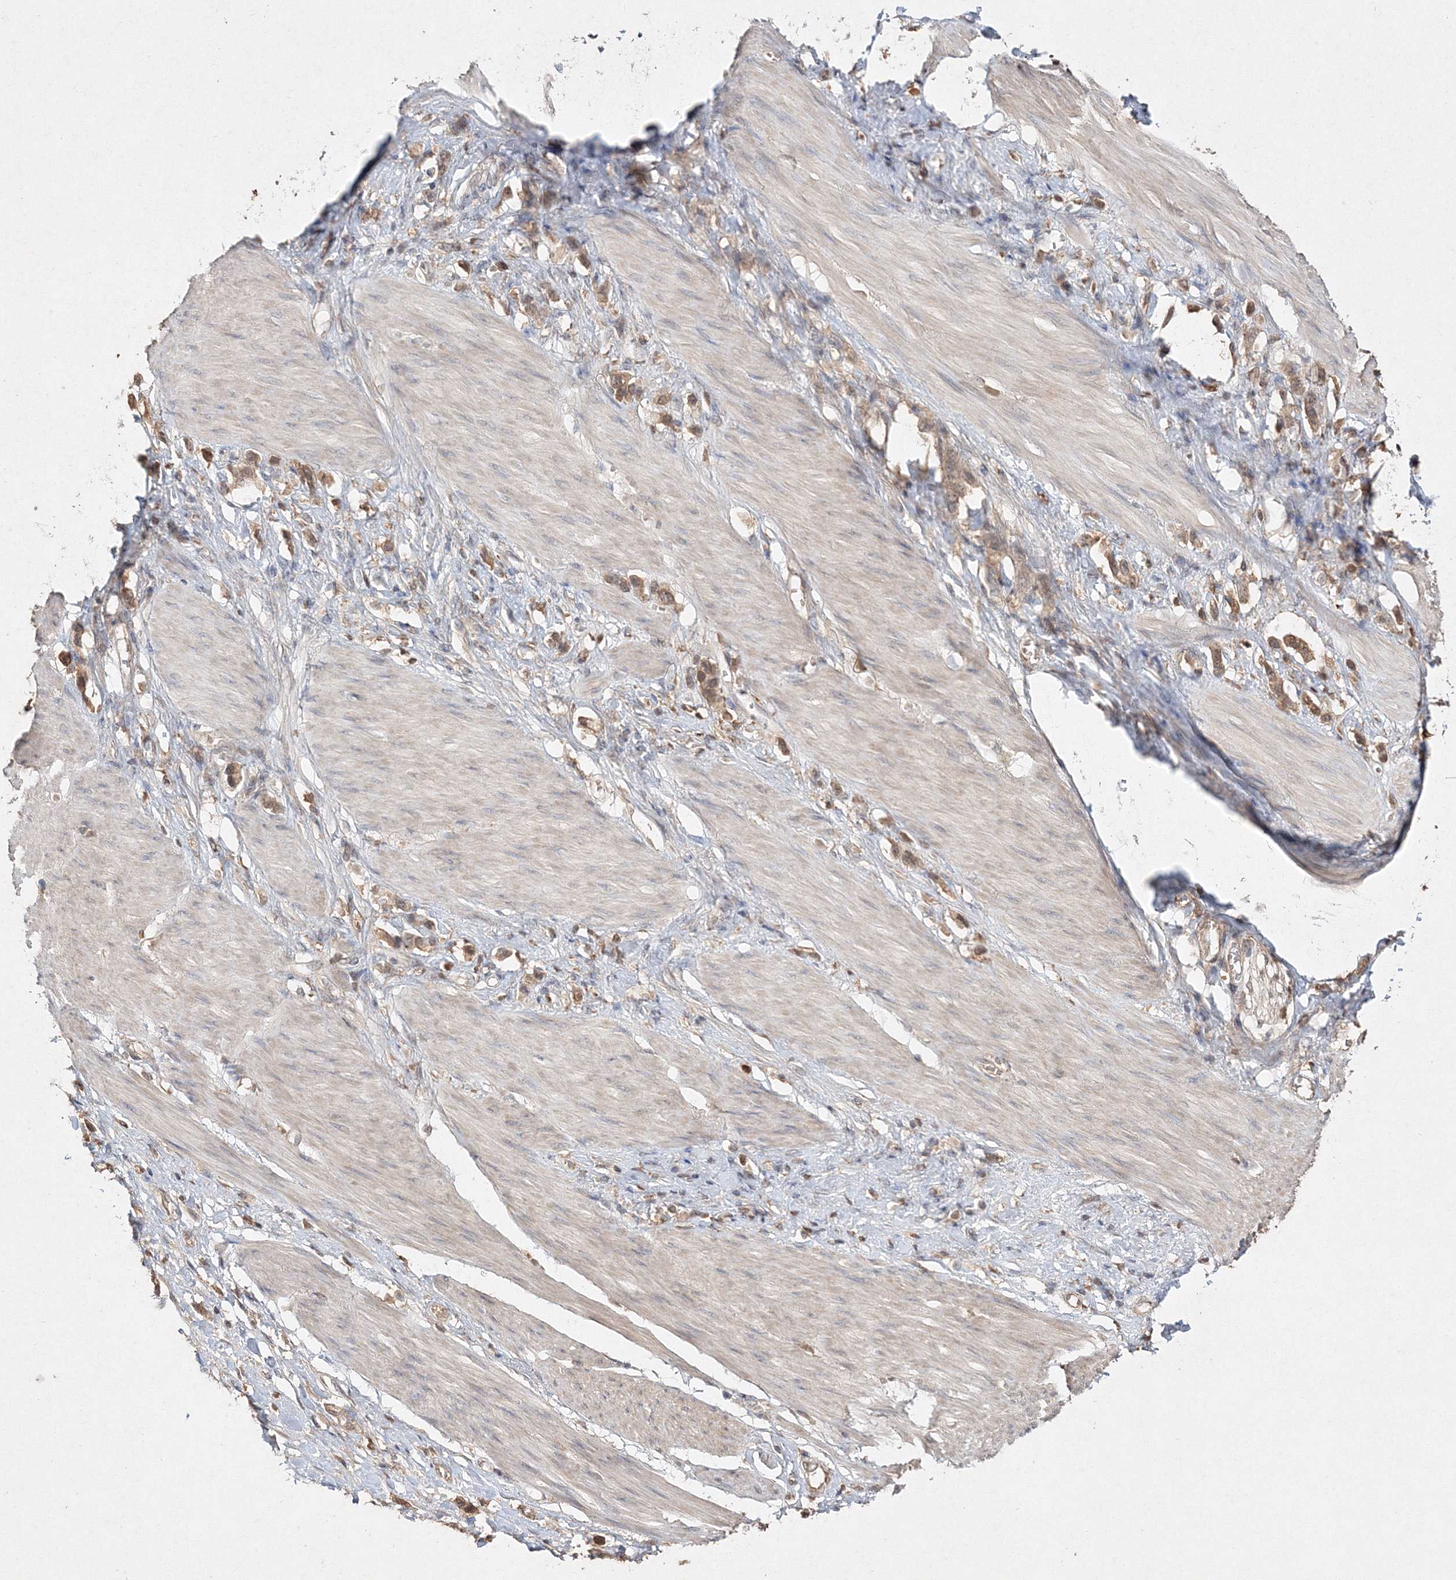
{"staining": {"intensity": "moderate", "quantity": ">75%", "location": "cytoplasmic/membranous,nuclear"}, "tissue": "stomach cancer", "cell_type": "Tumor cells", "image_type": "cancer", "snomed": [{"axis": "morphology", "description": "Adenocarcinoma, NOS"}, {"axis": "topography", "description": "Stomach"}], "caption": "Brown immunohistochemical staining in stomach cancer demonstrates moderate cytoplasmic/membranous and nuclear expression in approximately >75% of tumor cells.", "gene": "S100A11", "patient": {"sex": "female", "age": 65}}